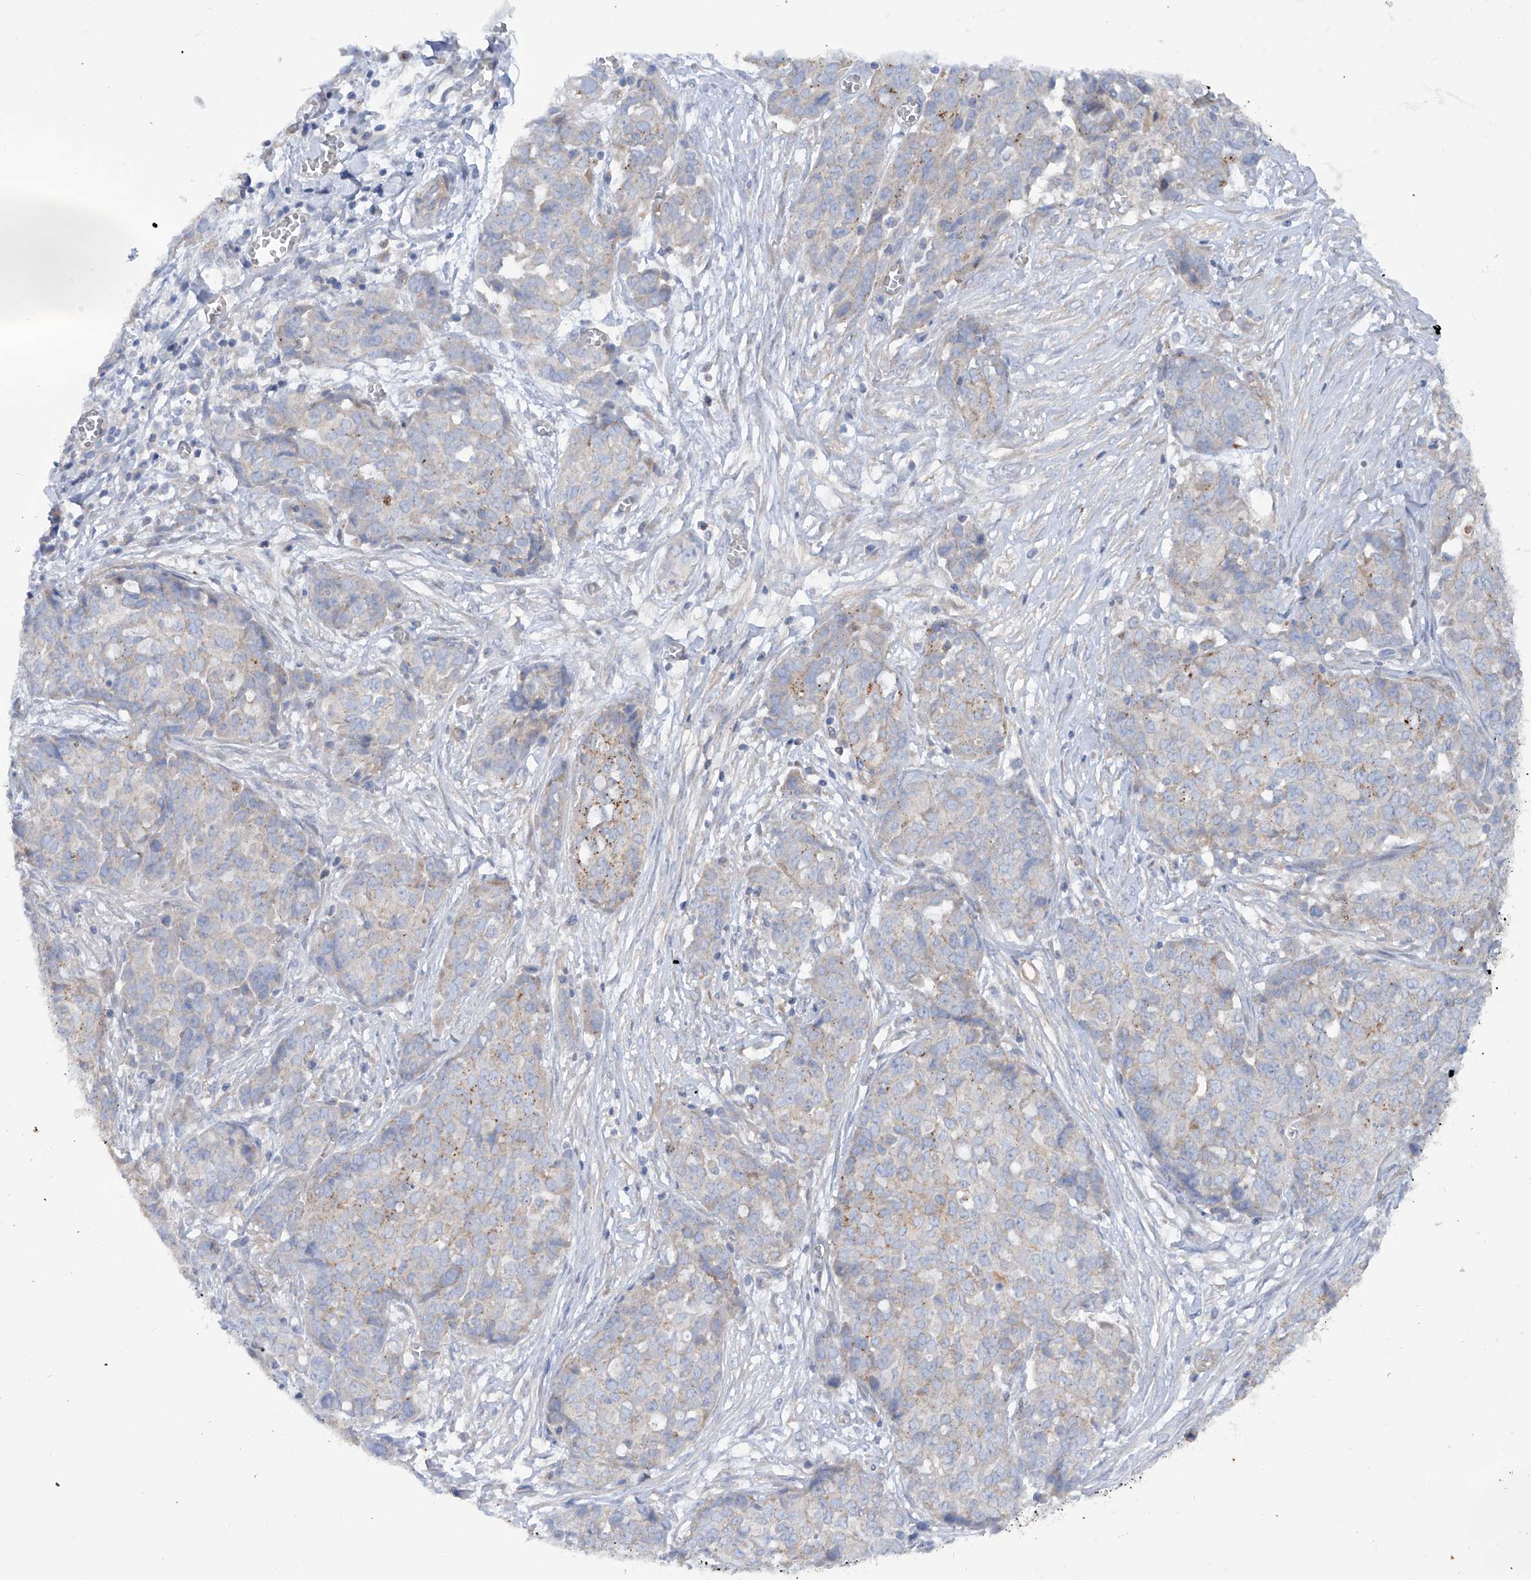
{"staining": {"intensity": "weak", "quantity": "<25%", "location": "cytoplasmic/membranous"}, "tissue": "ovarian cancer", "cell_type": "Tumor cells", "image_type": "cancer", "snomed": [{"axis": "morphology", "description": "Cystadenocarcinoma, serous, NOS"}, {"axis": "topography", "description": "Soft tissue"}, {"axis": "topography", "description": "Ovary"}], "caption": "High magnification brightfield microscopy of ovarian serous cystadenocarcinoma stained with DAB (brown) and counterstained with hematoxylin (blue): tumor cells show no significant positivity.", "gene": "TMEM209", "patient": {"sex": "female", "age": 57}}